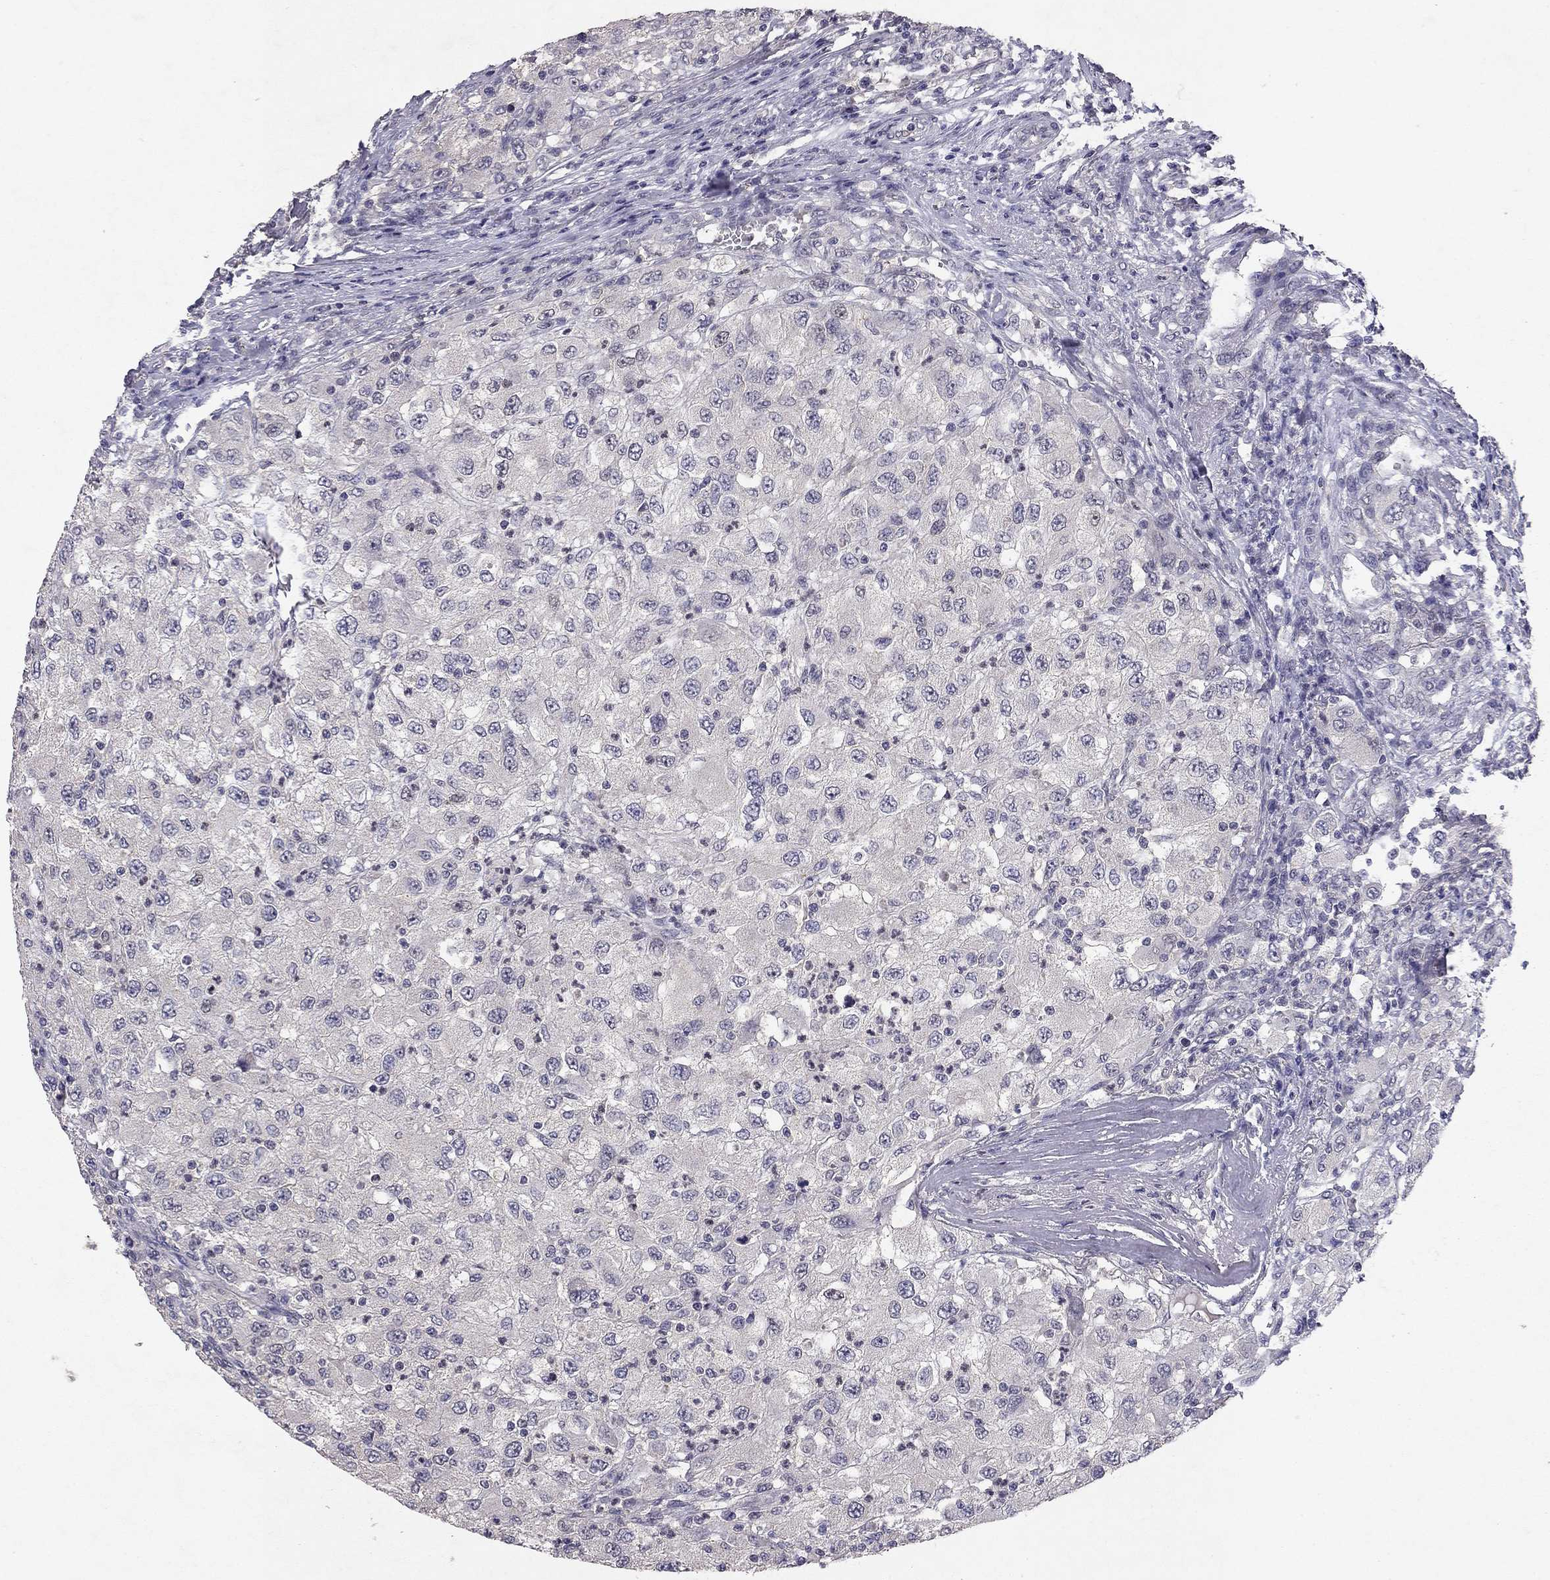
{"staining": {"intensity": "negative", "quantity": "none", "location": "none"}, "tissue": "renal cancer", "cell_type": "Tumor cells", "image_type": "cancer", "snomed": [{"axis": "morphology", "description": "Adenocarcinoma, NOS"}, {"axis": "topography", "description": "Kidney"}], "caption": "Human renal adenocarcinoma stained for a protein using immunohistochemistry displays no staining in tumor cells.", "gene": "ESR2", "patient": {"sex": "female", "age": 67}}